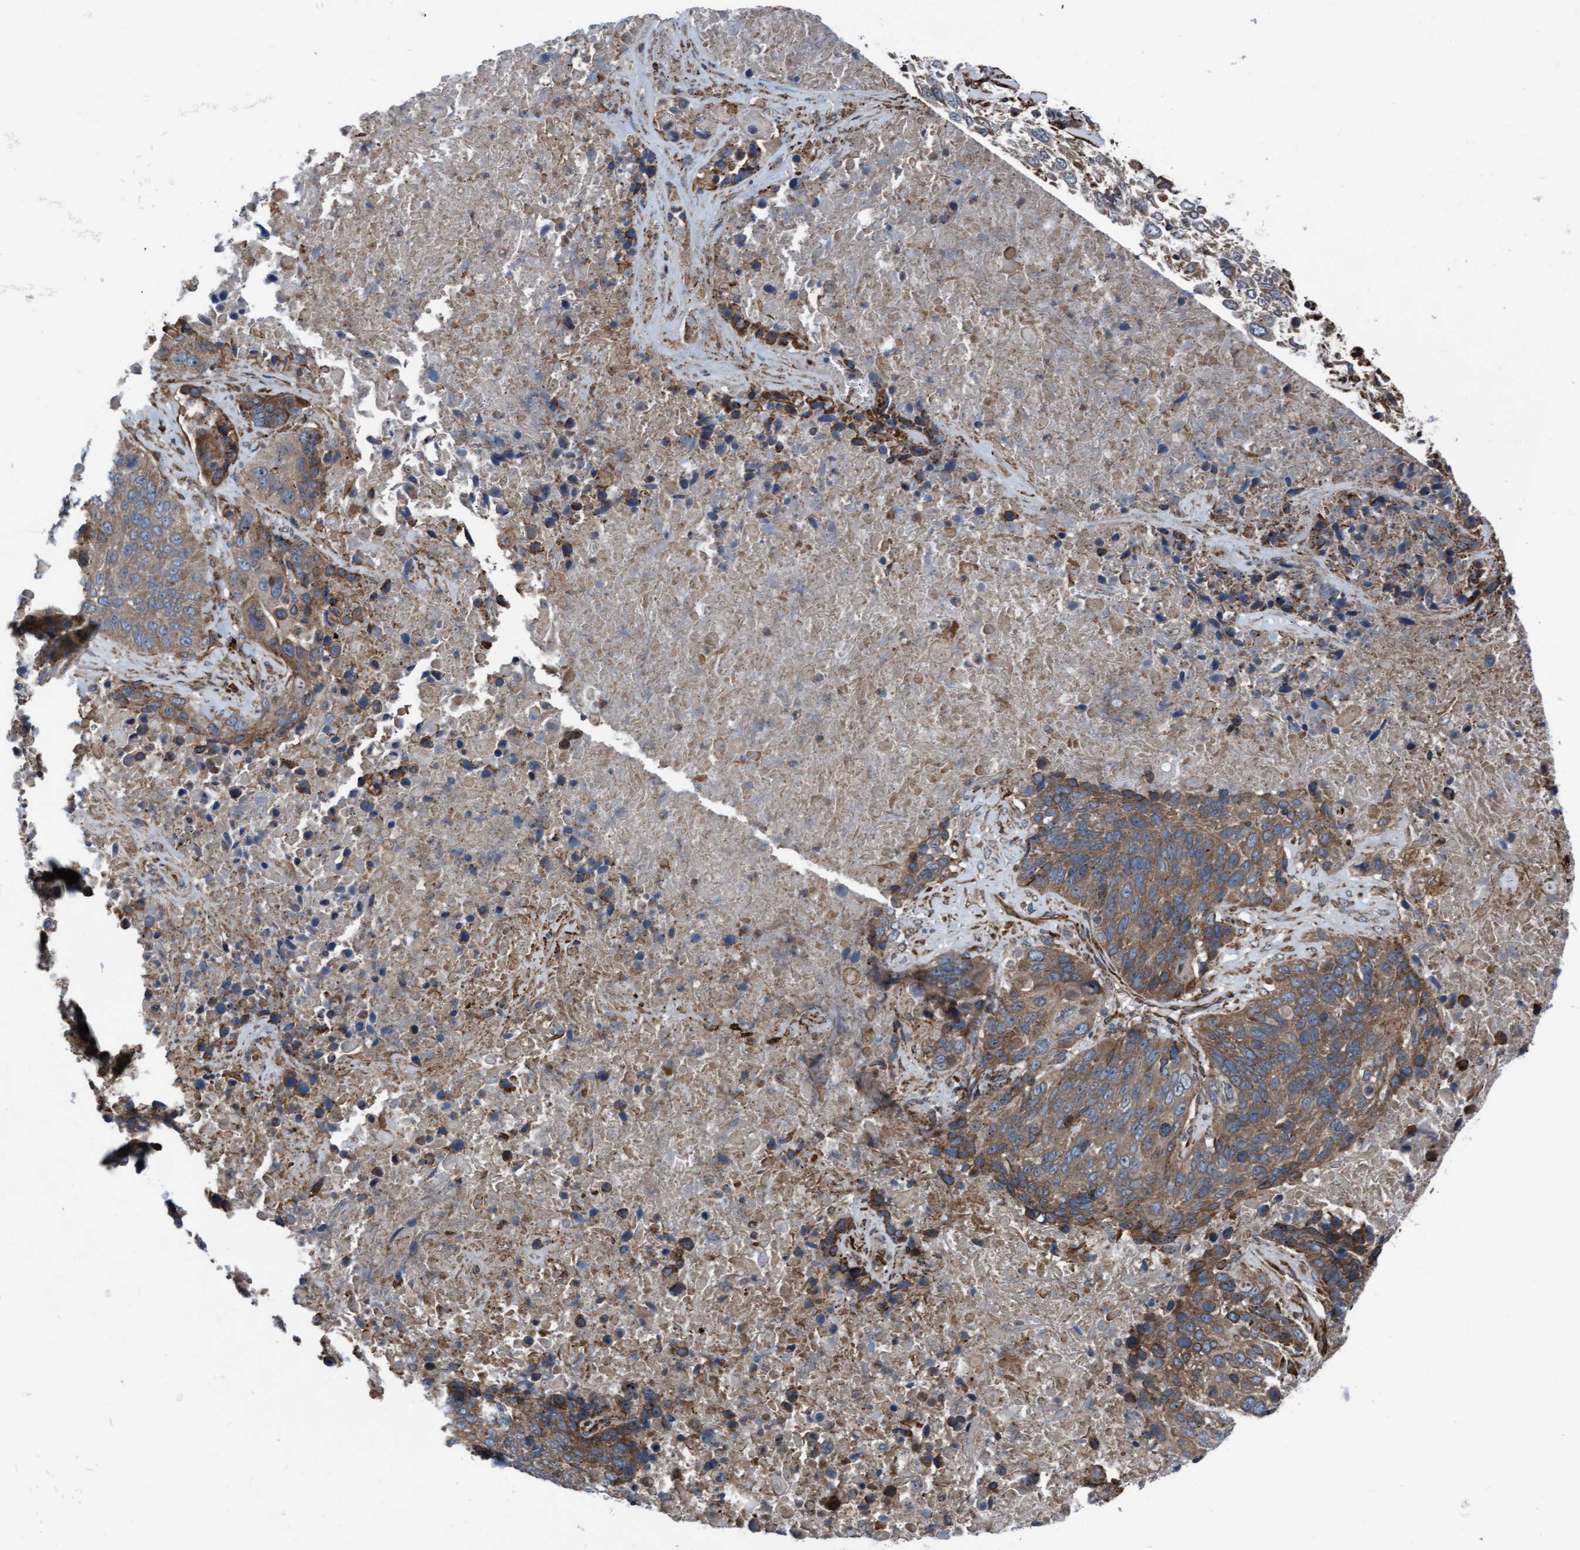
{"staining": {"intensity": "moderate", "quantity": "<25%", "location": "cytoplasmic/membranous"}, "tissue": "lung cancer", "cell_type": "Tumor cells", "image_type": "cancer", "snomed": [{"axis": "morphology", "description": "Squamous cell carcinoma, NOS"}, {"axis": "topography", "description": "Lung"}], "caption": "This is a histology image of IHC staining of lung cancer (squamous cell carcinoma), which shows moderate expression in the cytoplasmic/membranous of tumor cells.", "gene": "RAP1GAP2", "patient": {"sex": "male", "age": 65}}